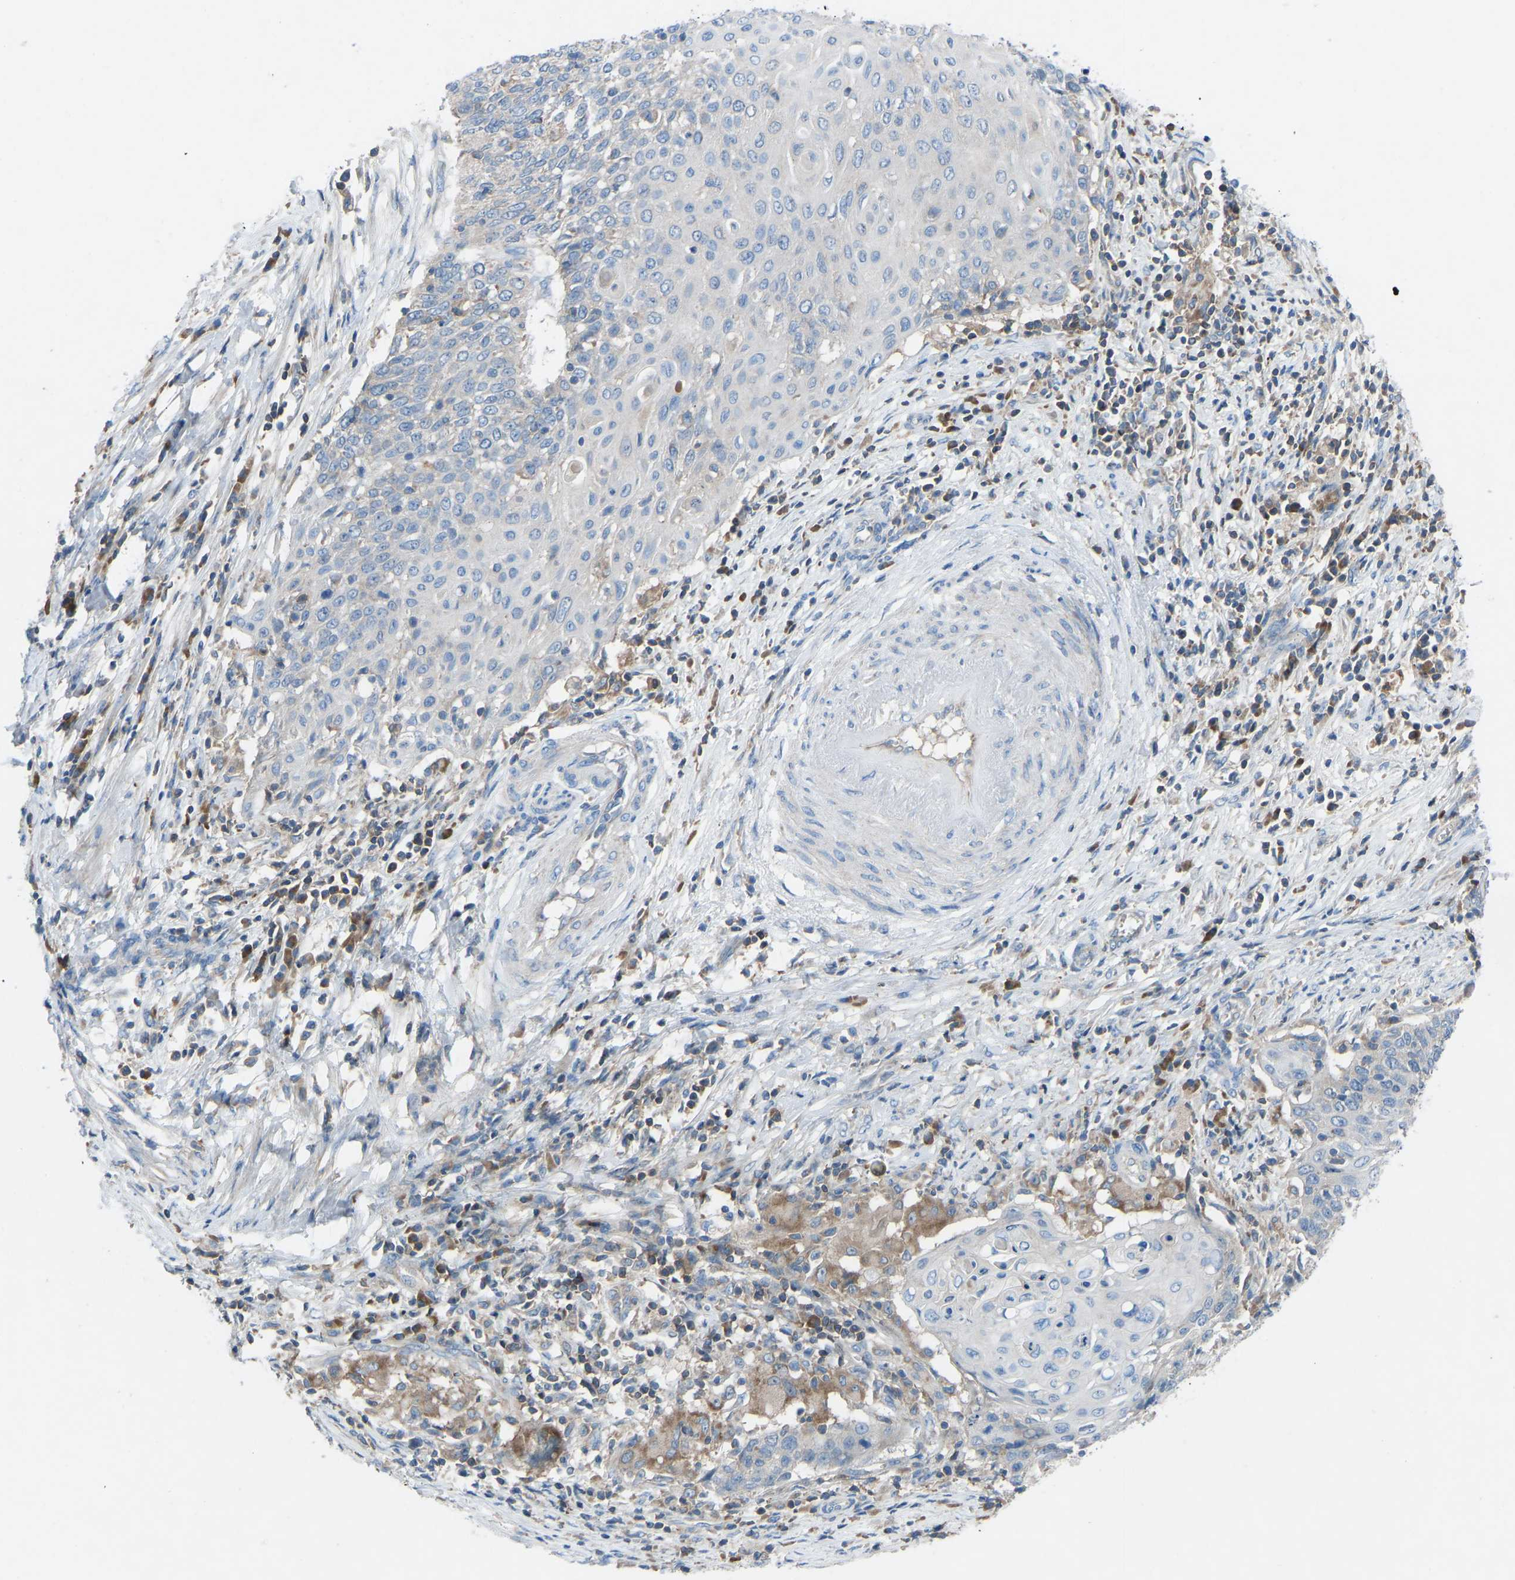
{"staining": {"intensity": "negative", "quantity": "none", "location": "none"}, "tissue": "cervical cancer", "cell_type": "Tumor cells", "image_type": "cancer", "snomed": [{"axis": "morphology", "description": "Squamous cell carcinoma, NOS"}, {"axis": "topography", "description": "Cervix"}], "caption": "Cervical cancer stained for a protein using IHC reveals no staining tumor cells.", "gene": "GRK6", "patient": {"sex": "female", "age": 39}}